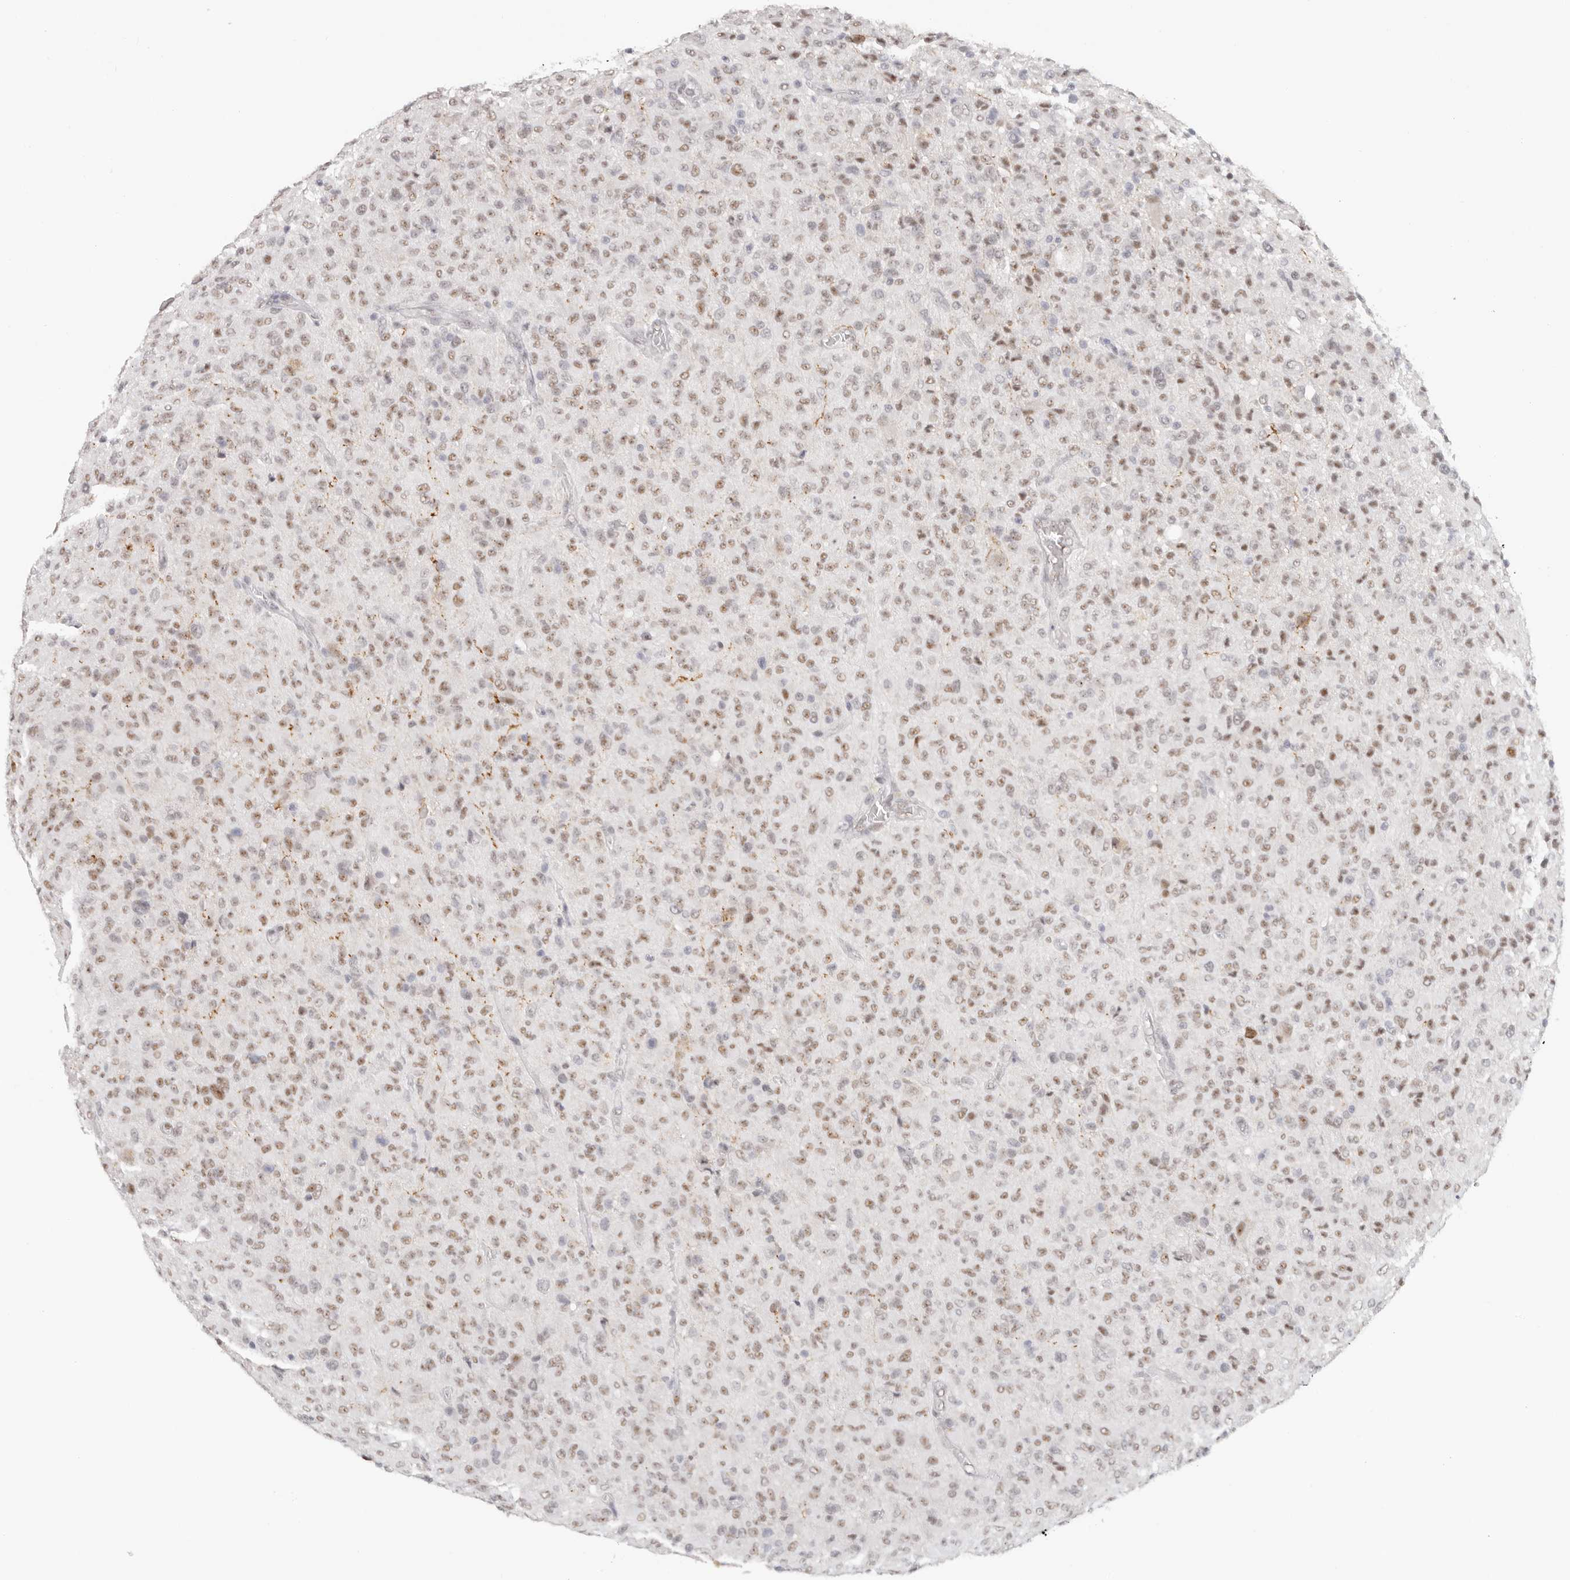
{"staining": {"intensity": "moderate", "quantity": "25%-75%", "location": "nuclear"}, "tissue": "glioma", "cell_type": "Tumor cells", "image_type": "cancer", "snomed": [{"axis": "morphology", "description": "Glioma, malignant, High grade"}, {"axis": "topography", "description": "Brain"}], "caption": "A high-resolution histopathology image shows immunohistochemistry (IHC) staining of glioma, which demonstrates moderate nuclear expression in about 25%-75% of tumor cells.", "gene": "LARP7", "patient": {"sex": "female", "age": 57}}